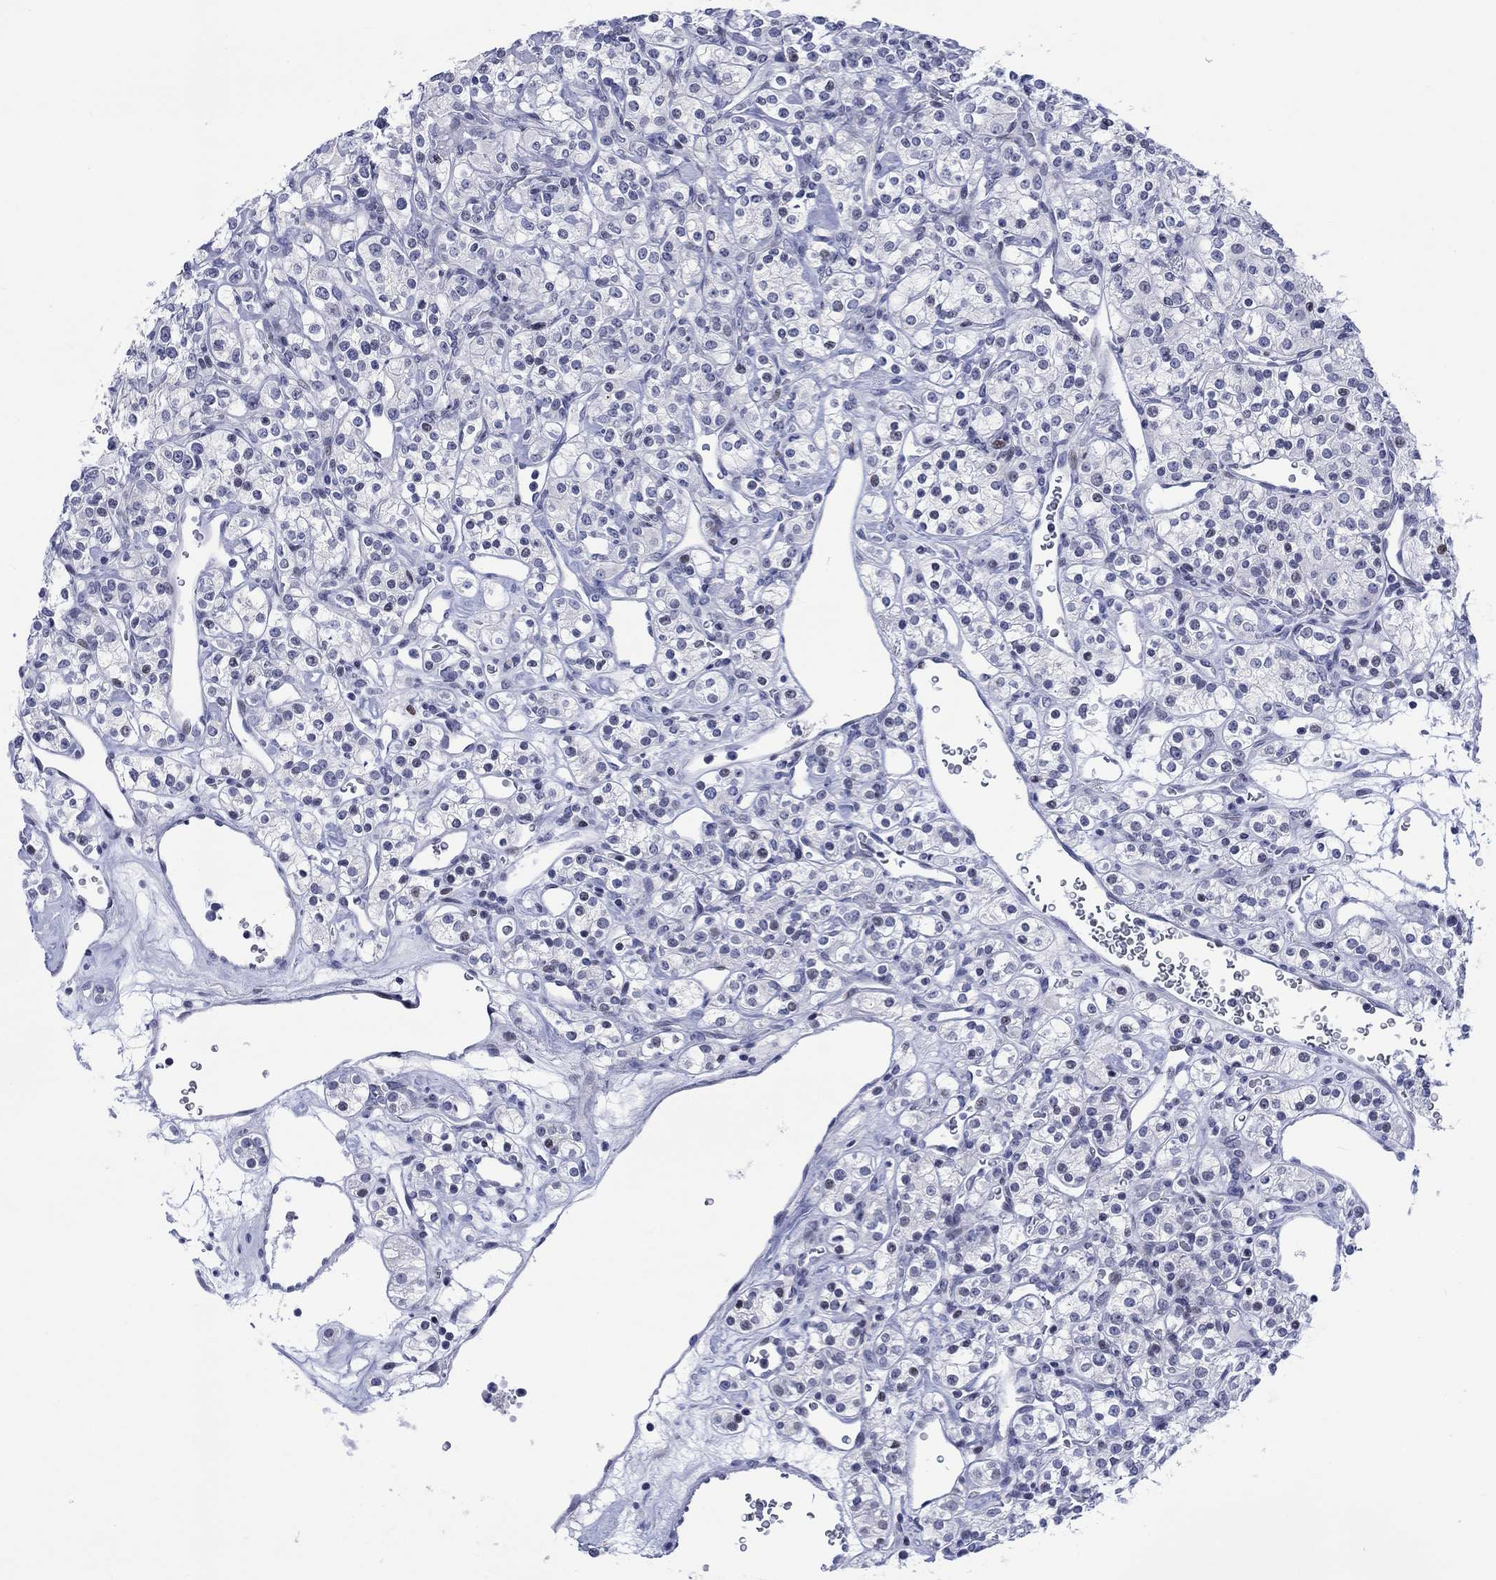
{"staining": {"intensity": "negative", "quantity": "none", "location": "none"}, "tissue": "renal cancer", "cell_type": "Tumor cells", "image_type": "cancer", "snomed": [{"axis": "morphology", "description": "Adenocarcinoma, NOS"}, {"axis": "topography", "description": "Kidney"}], "caption": "Tumor cells show no significant expression in renal cancer.", "gene": "CDCA2", "patient": {"sex": "male", "age": 77}}